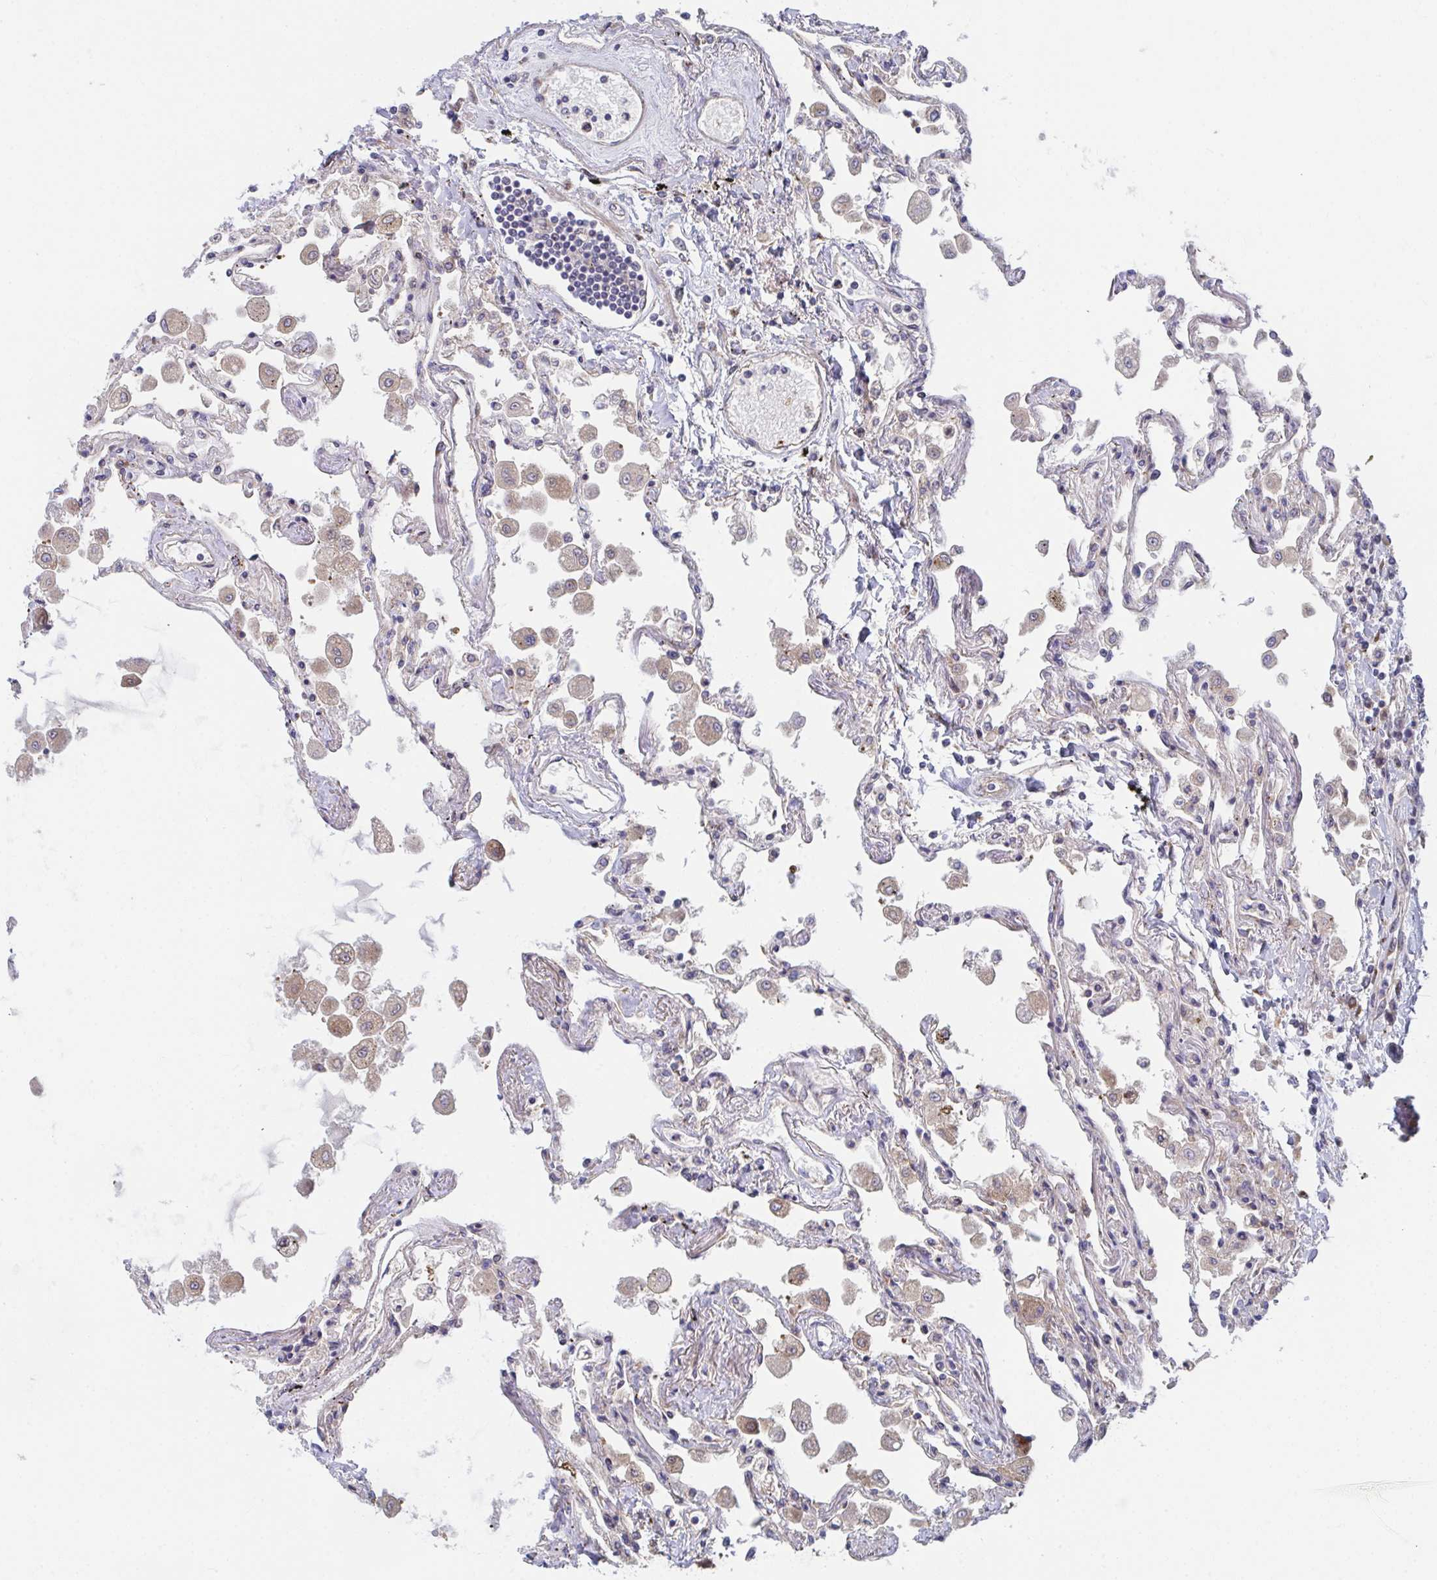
{"staining": {"intensity": "moderate", "quantity": "25%-75%", "location": "cytoplasmic/membranous"}, "tissue": "lung", "cell_type": "Alveolar cells", "image_type": "normal", "snomed": [{"axis": "morphology", "description": "Normal tissue, NOS"}, {"axis": "morphology", "description": "Adenocarcinoma, NOS"}, {"axis": "topography", "description": "Cartilage tissue"}, {"axis": "topography", "description": "Lung"}], "caption": "Immunohistochemistry of normal lung exhibits medium levels of moderate cytoplasmic/membranous staining in approximately 25%-75% of alveolar cells.", "gene": "FJX1", "patient": {"sex": "female", "age": 67}}